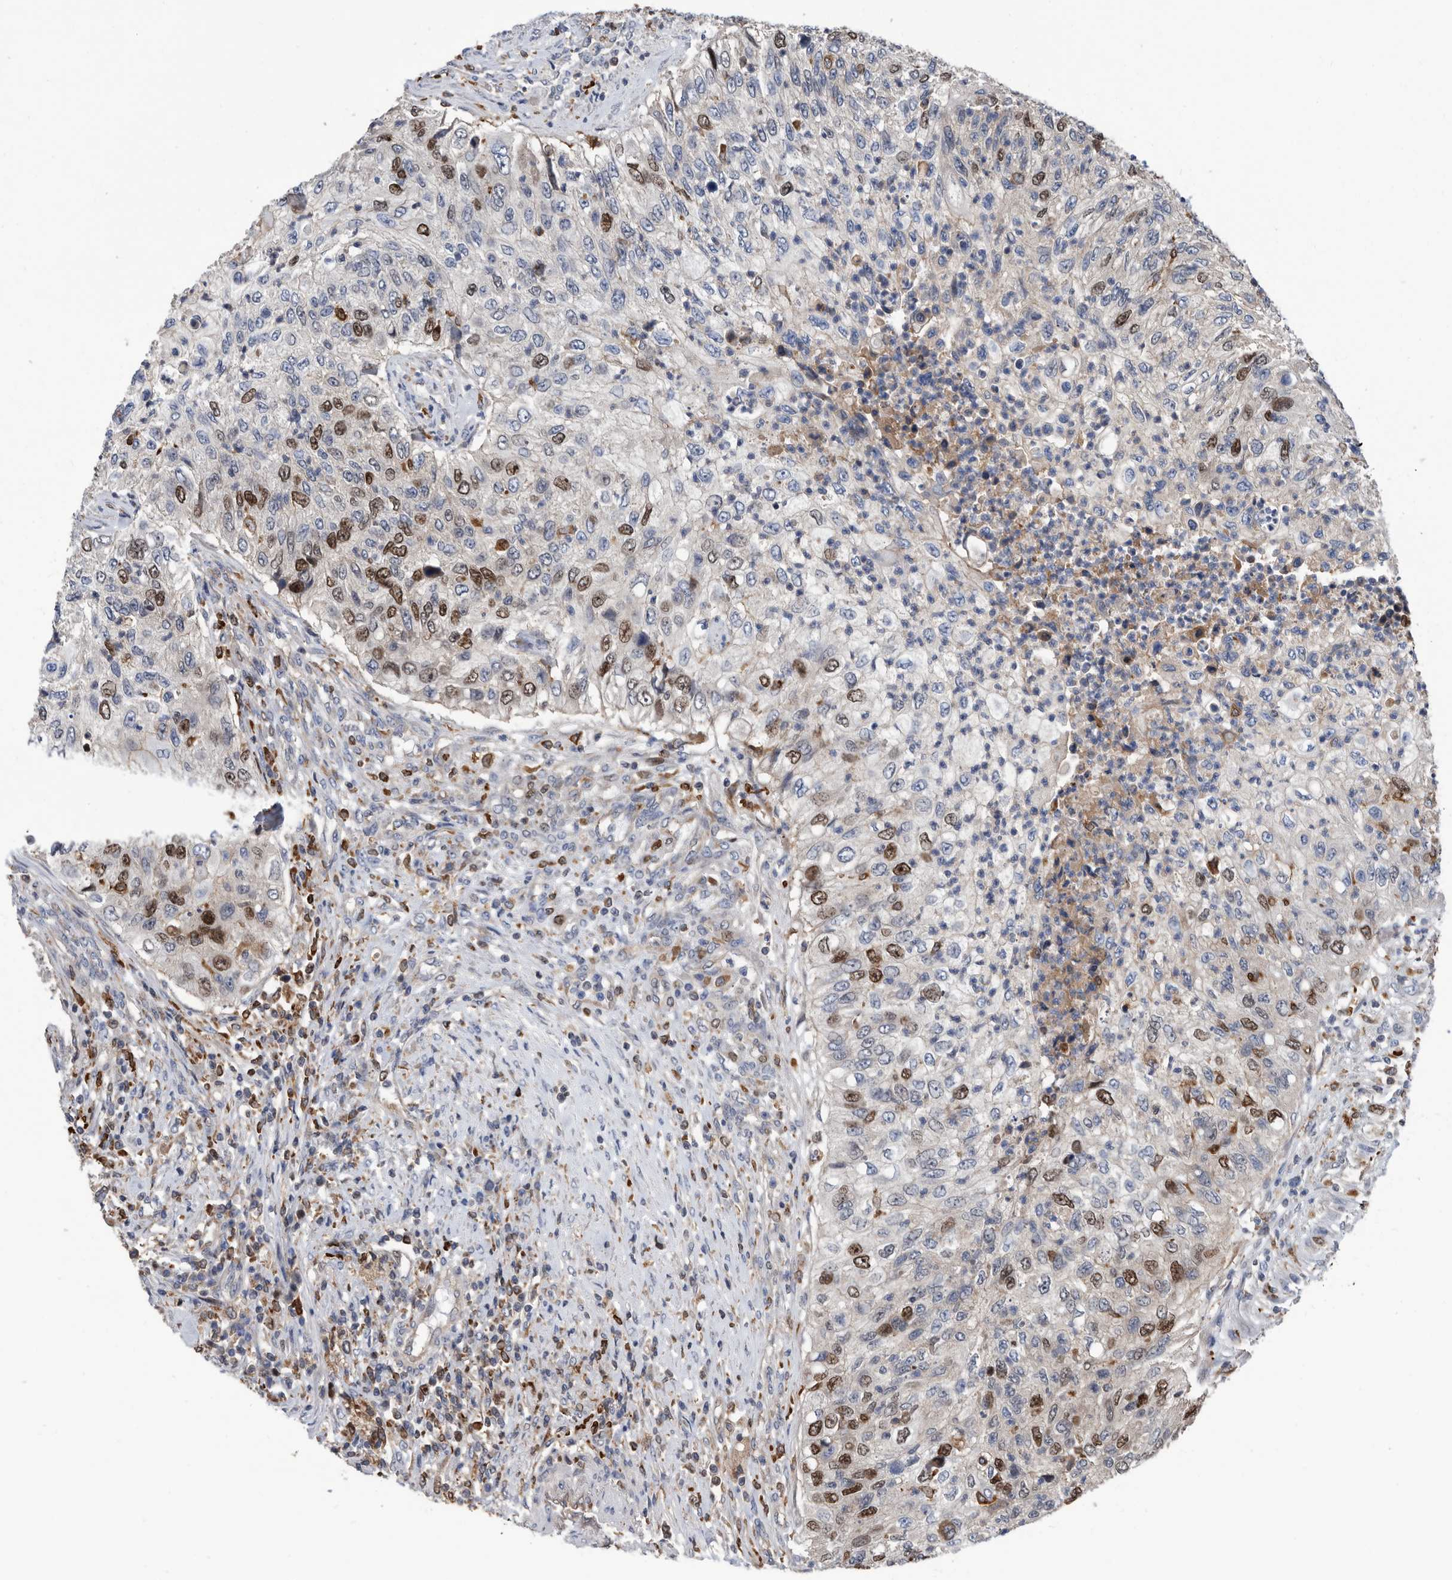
{"staining": {"intensity": "strong", "quantity": "<25%", "location": "nuclear"}, "tissue": "urothelial cancer", "cell_type": "Tumor cells", "image_type": "cancer", "snomed": [{"axis": "morphology", "description": "Urothelial carcinoma, High grade"}, {"axis": "topography", "description": "Urinary bladder"}], "caption": "Immunohistochemistry (IHC) photomicrograph of human high-grade urothelial carcinoma stained for a protein (brown), which reveals medium levels of strong nuclear positivity in approximately <25% of tumor cells.", "gene": "ATAD2", "patient": {"sex": "female", "age": 60}}